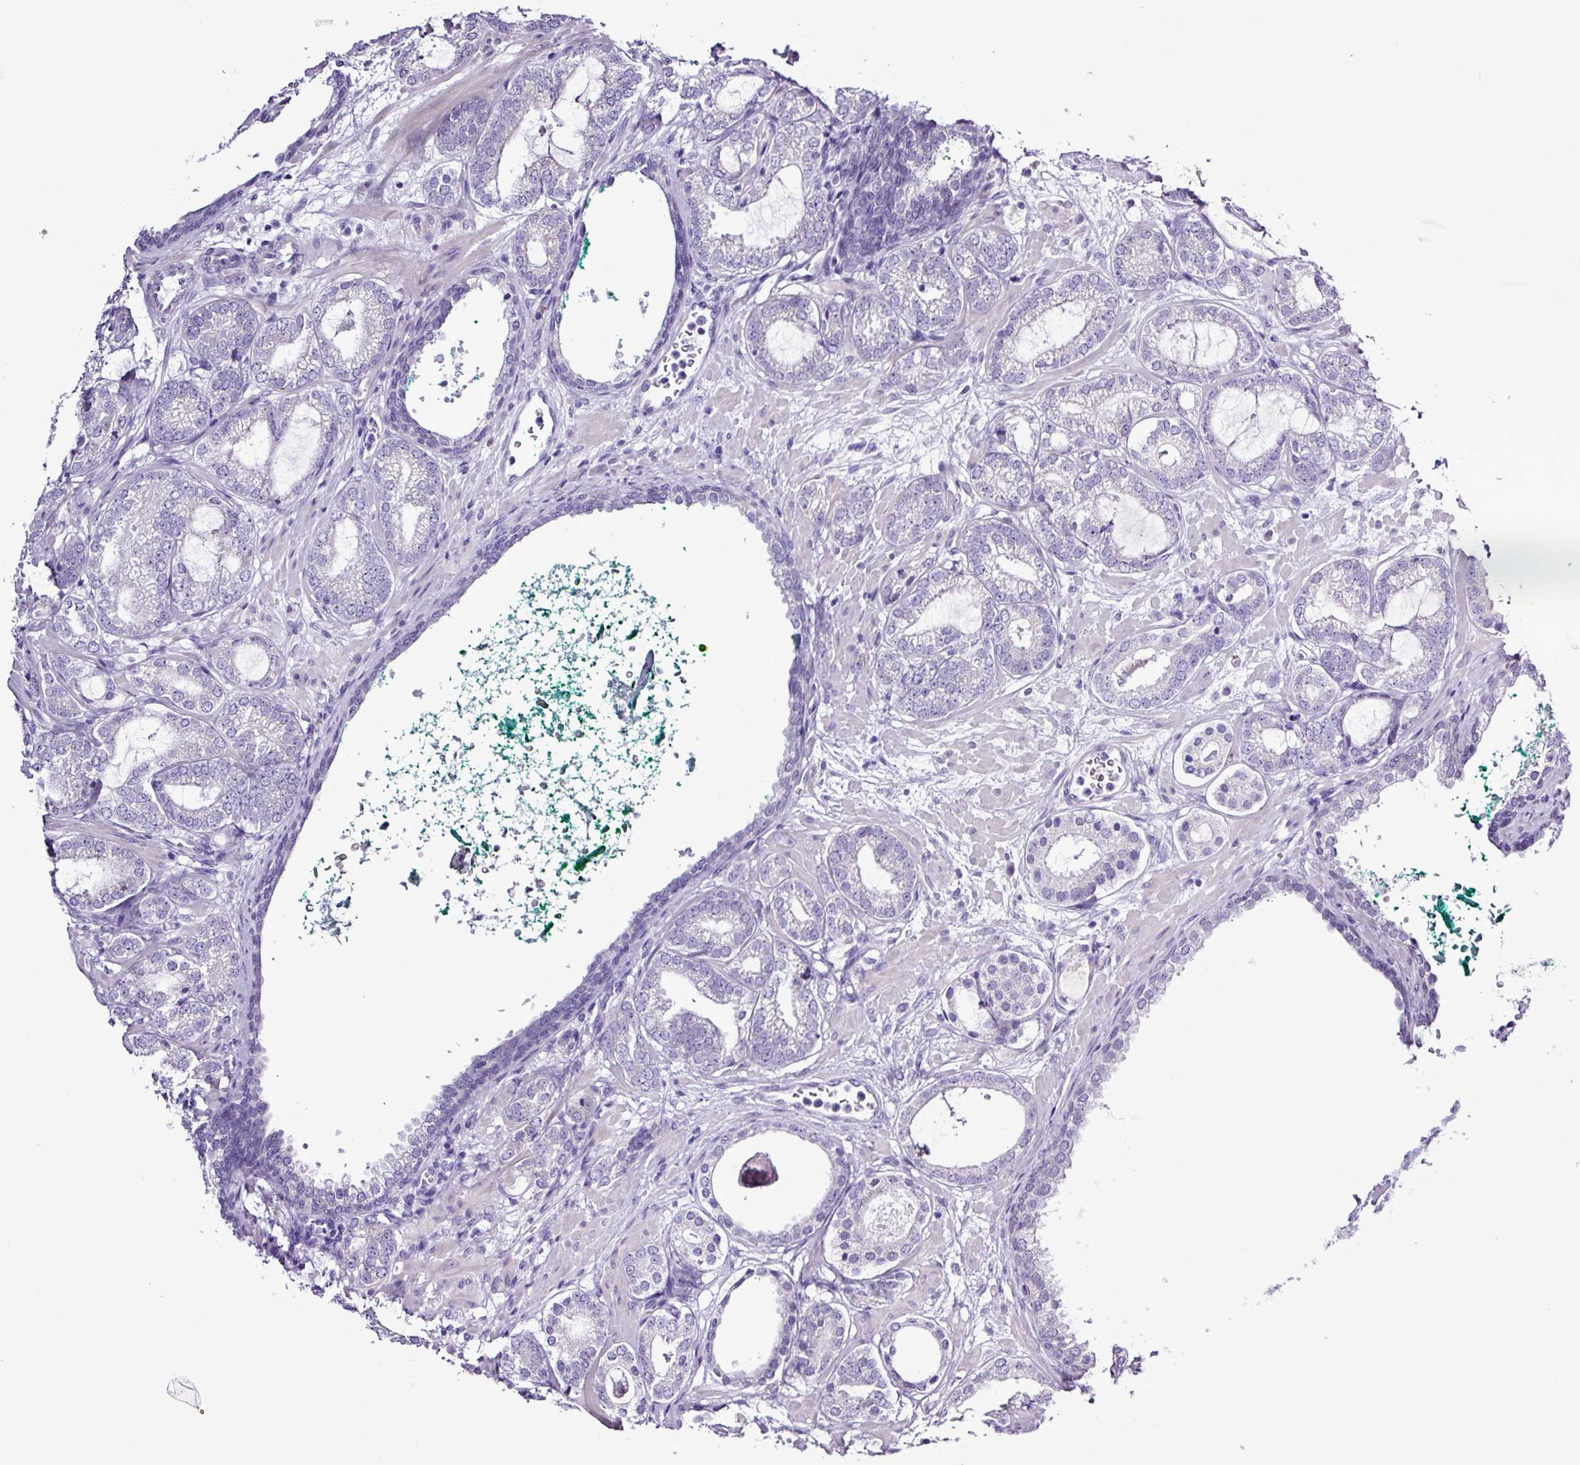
{"staining": {"intensity": "negative", "quantity": "none", "location": "none"}, "tissue": "prostate cancer", "cell_type": "Tumor cells", "image_type": "cancer", "snomed": [{"axis": "morphology", "description": "Adenocarcinoma, High grade"}, {"axis": "topography", "description": "Prostate"}], "caption": "This is an immunohistochemistry photomicrograph of human adenocarcinoma (high-grade) (prostate). There is no expression in tumor cells.", "gene": "ALDH3A1", "patient": {"sex": "male", "age": 60}}